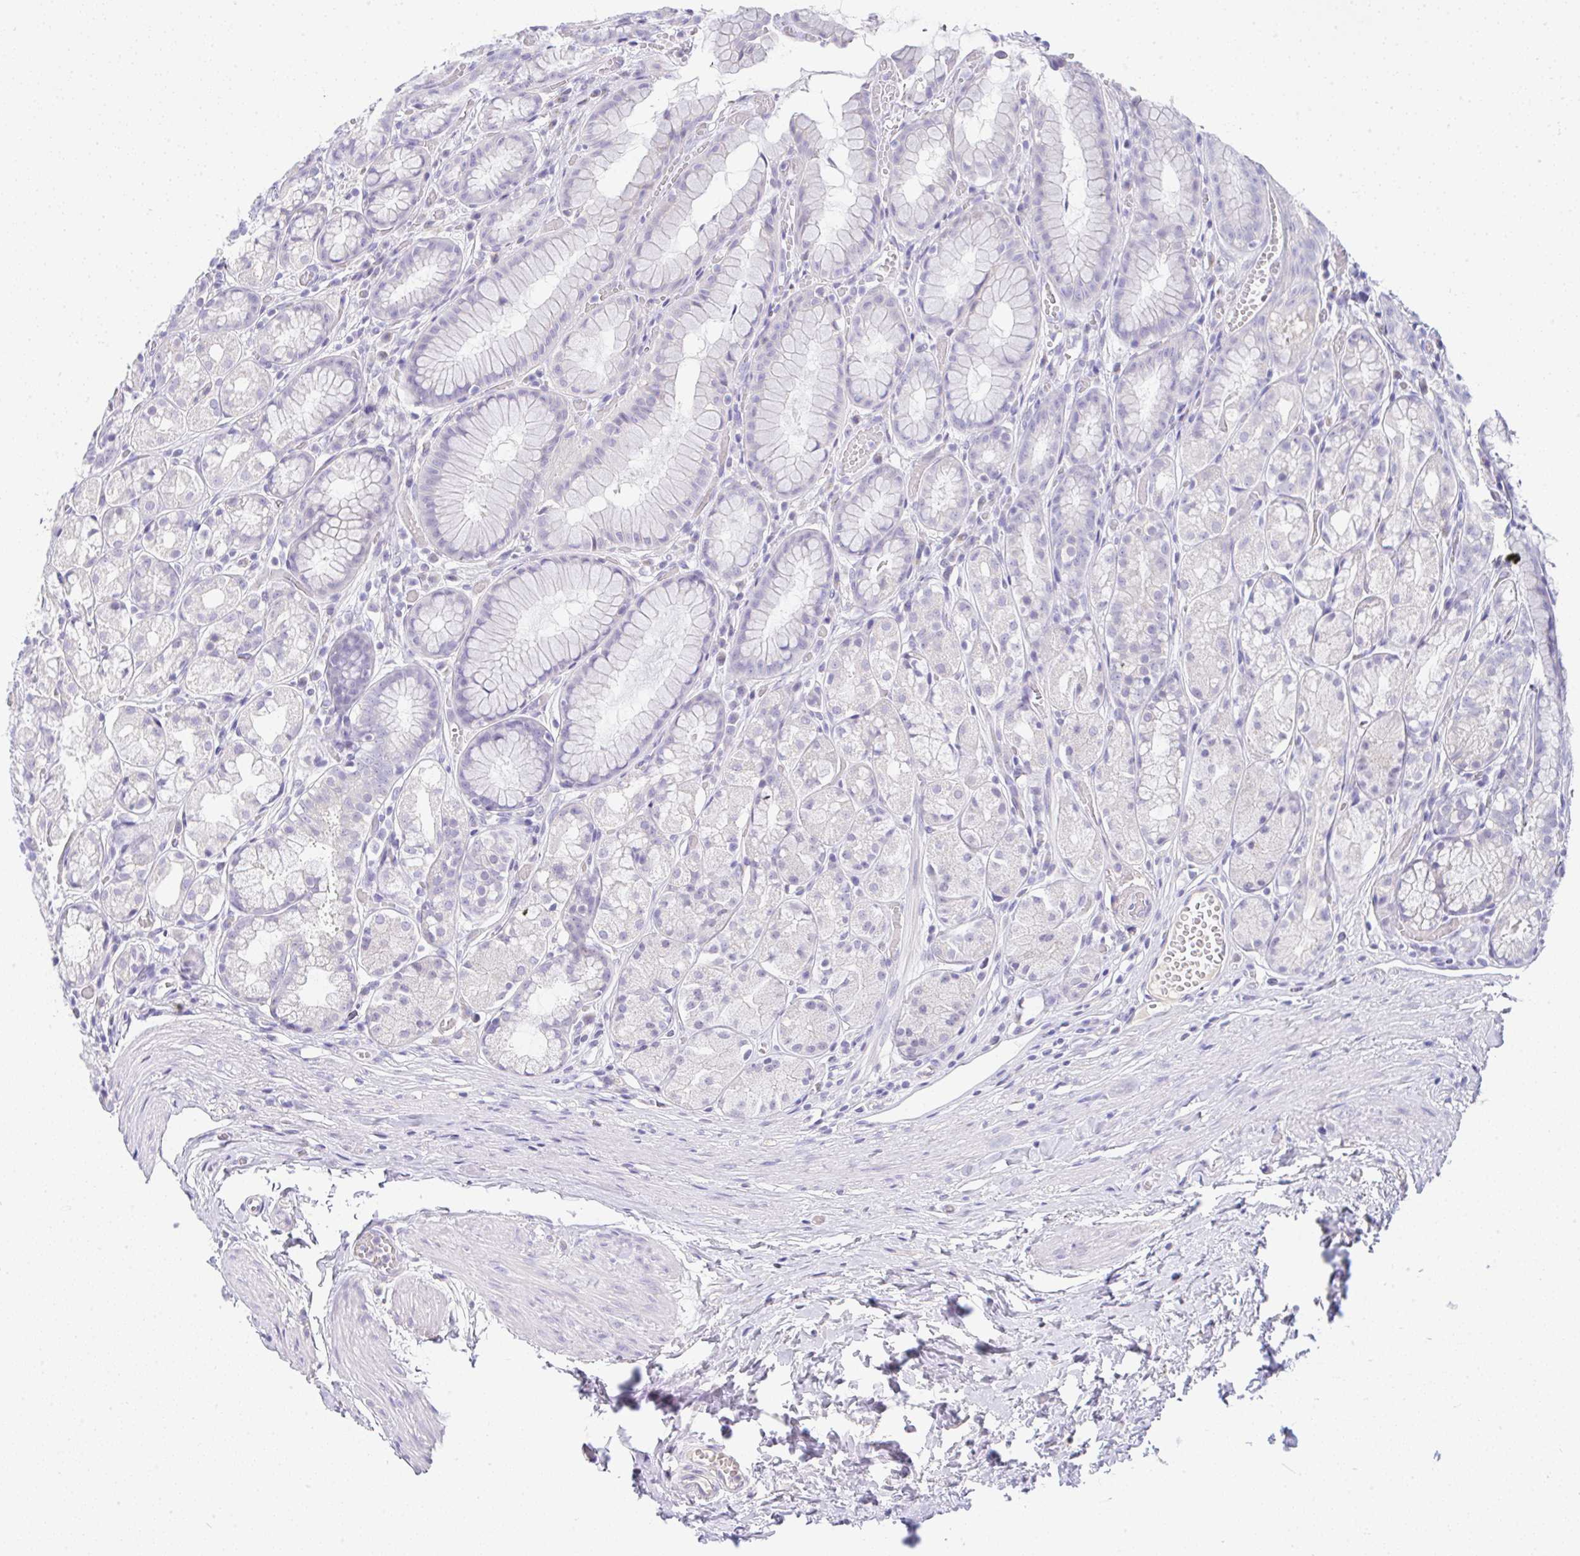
{"staining": {"intensity": "negative", "quantity": "none", "location": "none"}, "tissue": "stomach", "cell_type": "Glandular cells", "image_type": "normal", "snomed": [{"axis": "morphology", "description": "Normal tissue, NOS"}, {"axis": "topography", "description": "Smooth muscle"}, {"axis": "topography", "description": "Stomach"}], "caption": "Human stomach stained for a protein using immunohistochemistry (IHC) reveals no positivity in glandular cells.", "gene": "SERPINE3", "patient": {"sex": "male", "age": 70}}